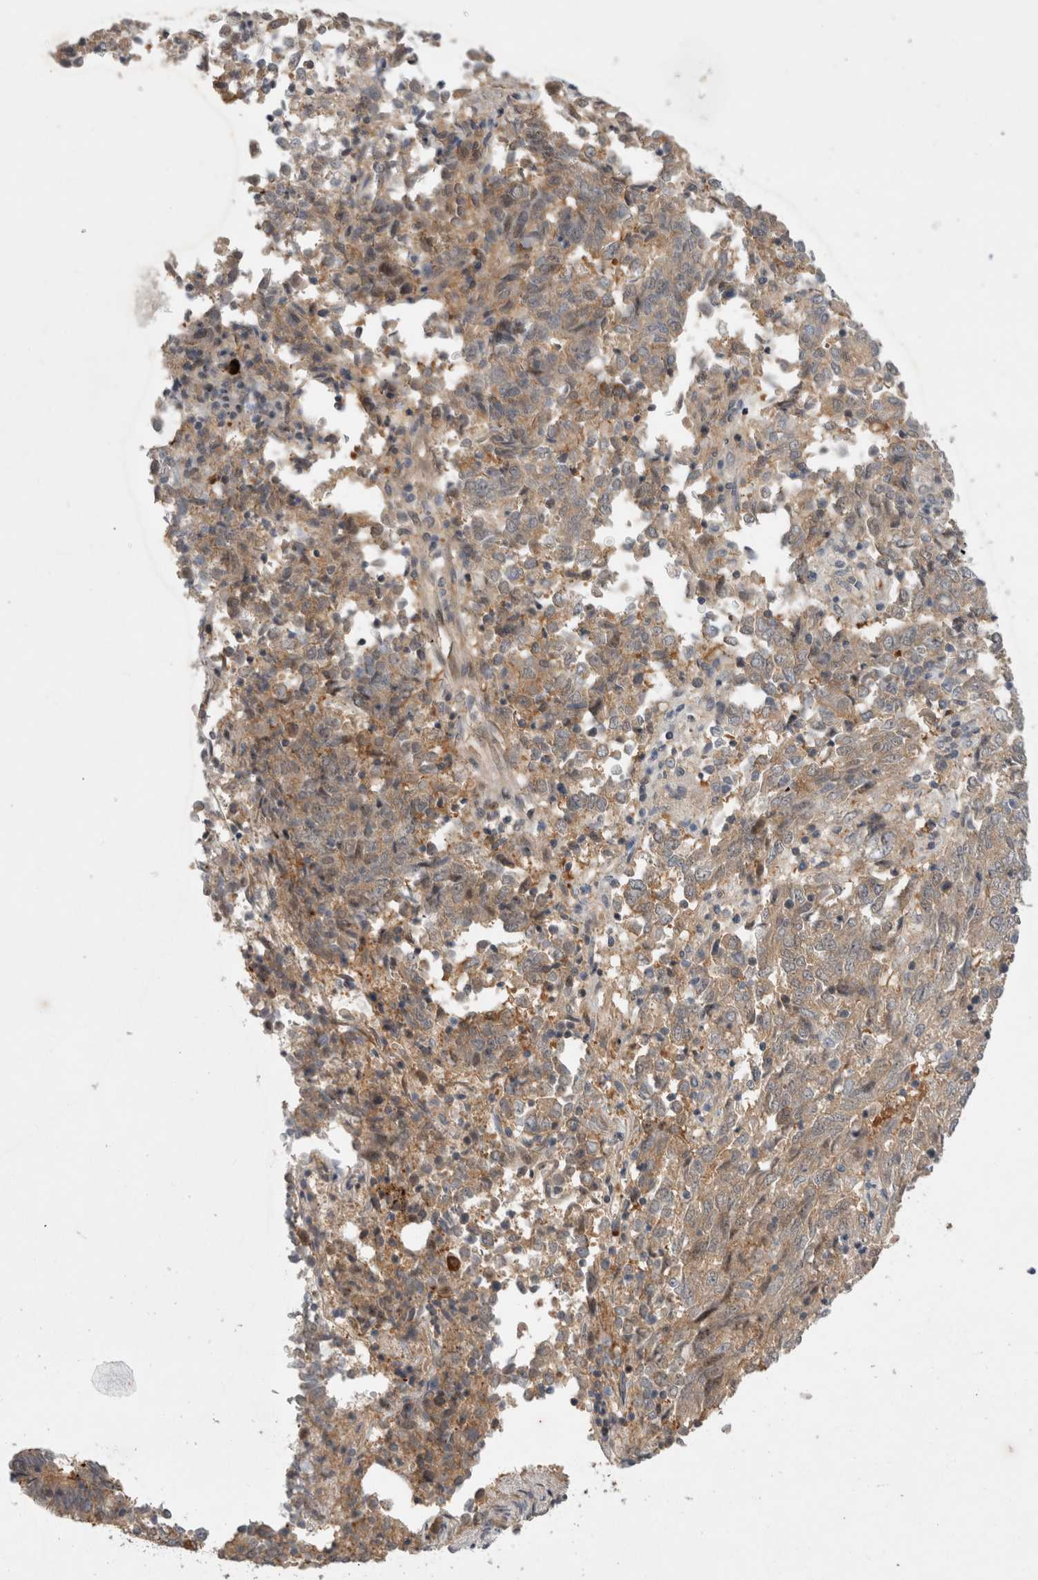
{"staining": {"intensity": "weak", "quantity": ">75%", "location": "cytoplasmic/membranous"}, "tissue": "endometrial cancer", "cell_type": "Tumor cells", "image_type": "cancer", "snomed": [{"axis": "morphology", "description": "Adenocarcinoma, NOS"}, {"axis": "topography", "description": "Endometrium"}], "caption": "Endometrial cancer (adenocarcinoma) was stained to show a protein in brown. There is low levels of weak cytoplasmic/membranous positivity in about >75% of tumor cells. Nuclei are stained in blue.", "gene": "CERS3", "patient": {"sex": "female", "age": 80}}